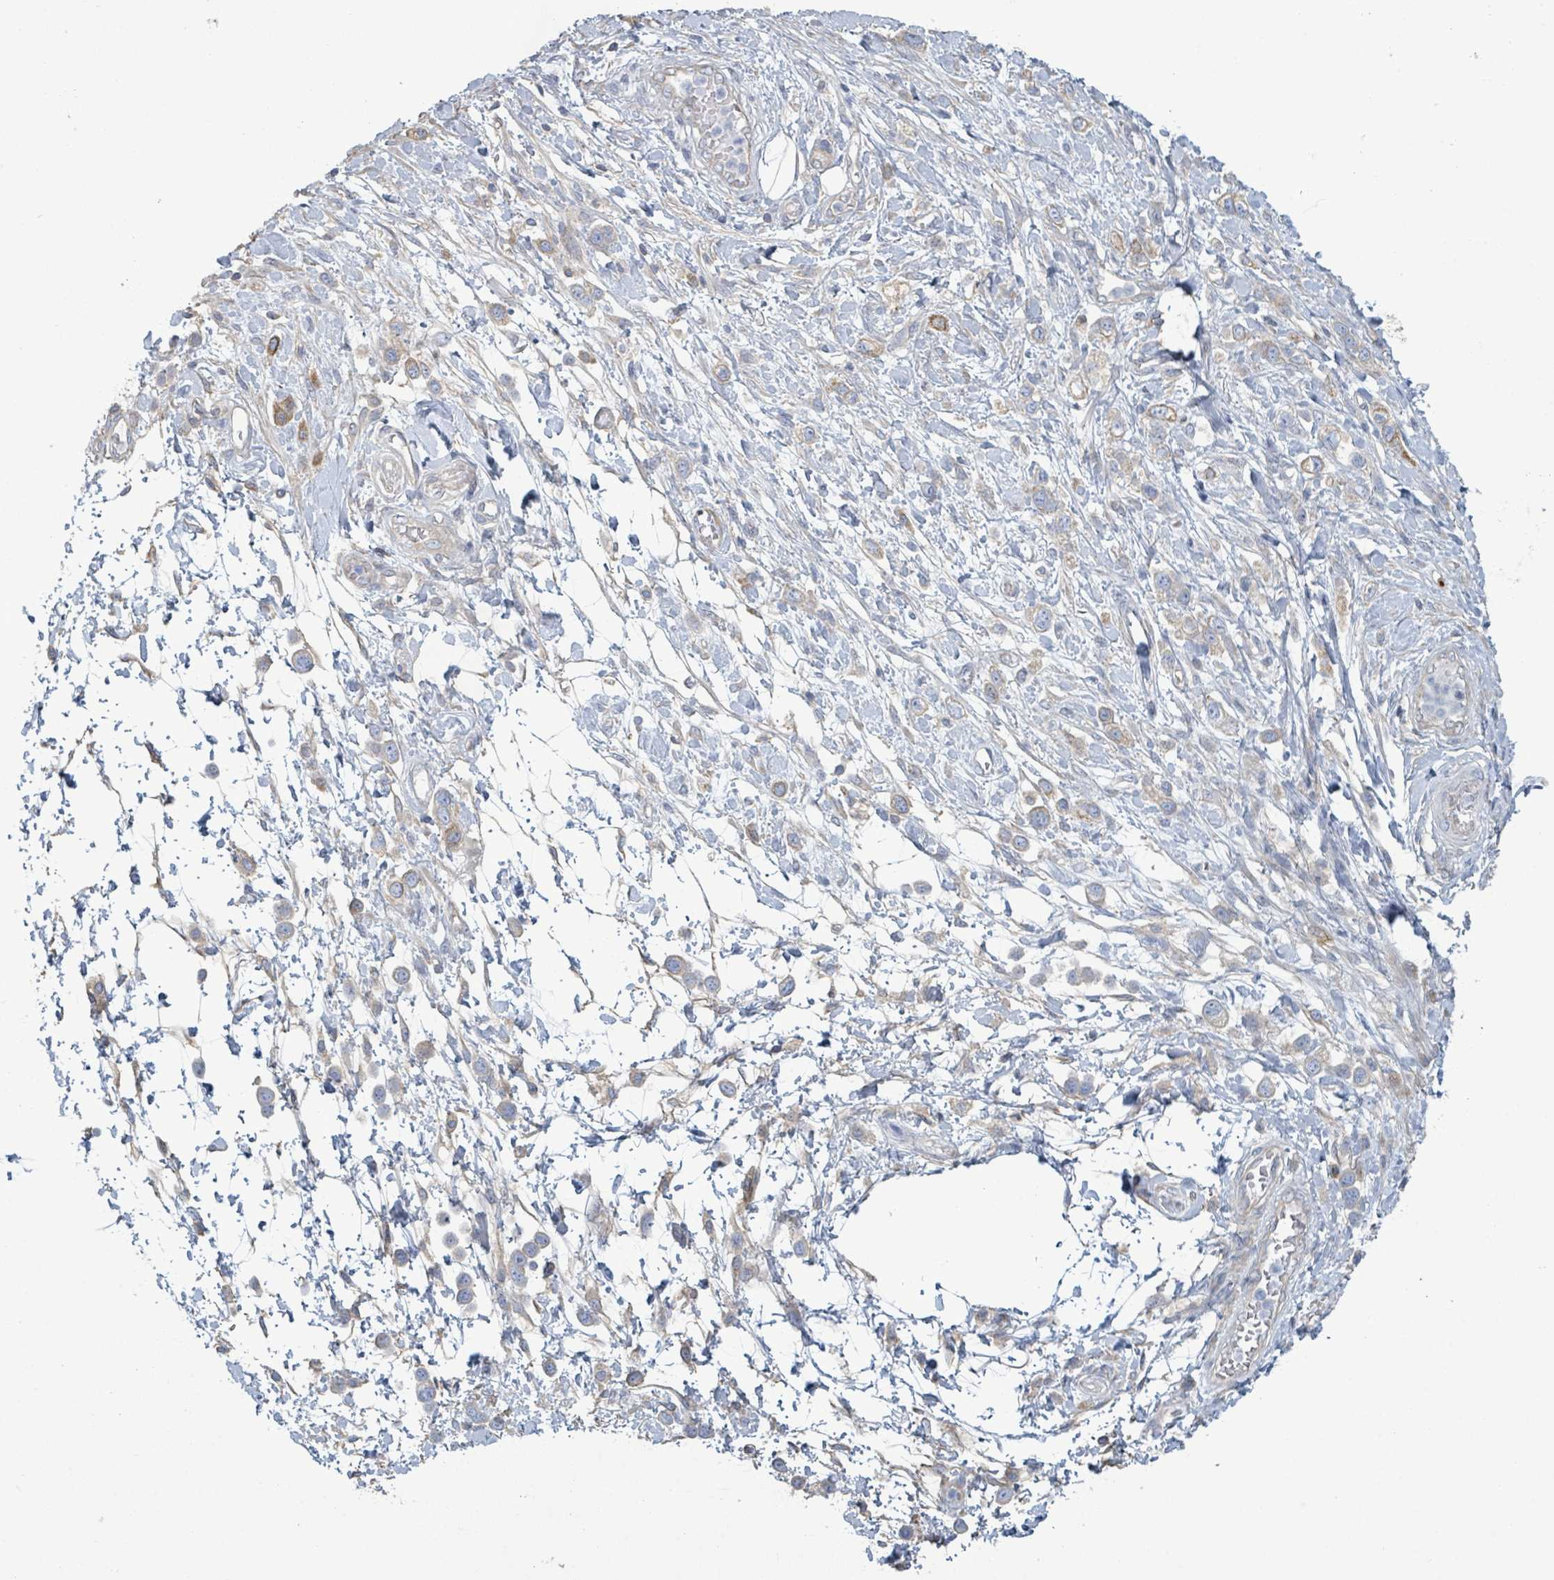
{"staining": {"intensity": "weak", "quantity": "25%-75%", "location": "cytoplasmic/membranous"}, "tissue": "stomach cancer", "cell_type": "Tumor cells", "image_type": "cancer", "snomed": [{"axis": "morphology", "description": "Adenocarcinoma, NOS"}, {"axis": "topography", "description": "Stomach"}], "caption": "Protein staining of stomach adenocarcinoma tissue exhibits weak cytoplasmic/membranous staining in about 25%-75% of tumor cells.", "gene": "COL13A1", "patient": {"sex": "female", "age": 65}}